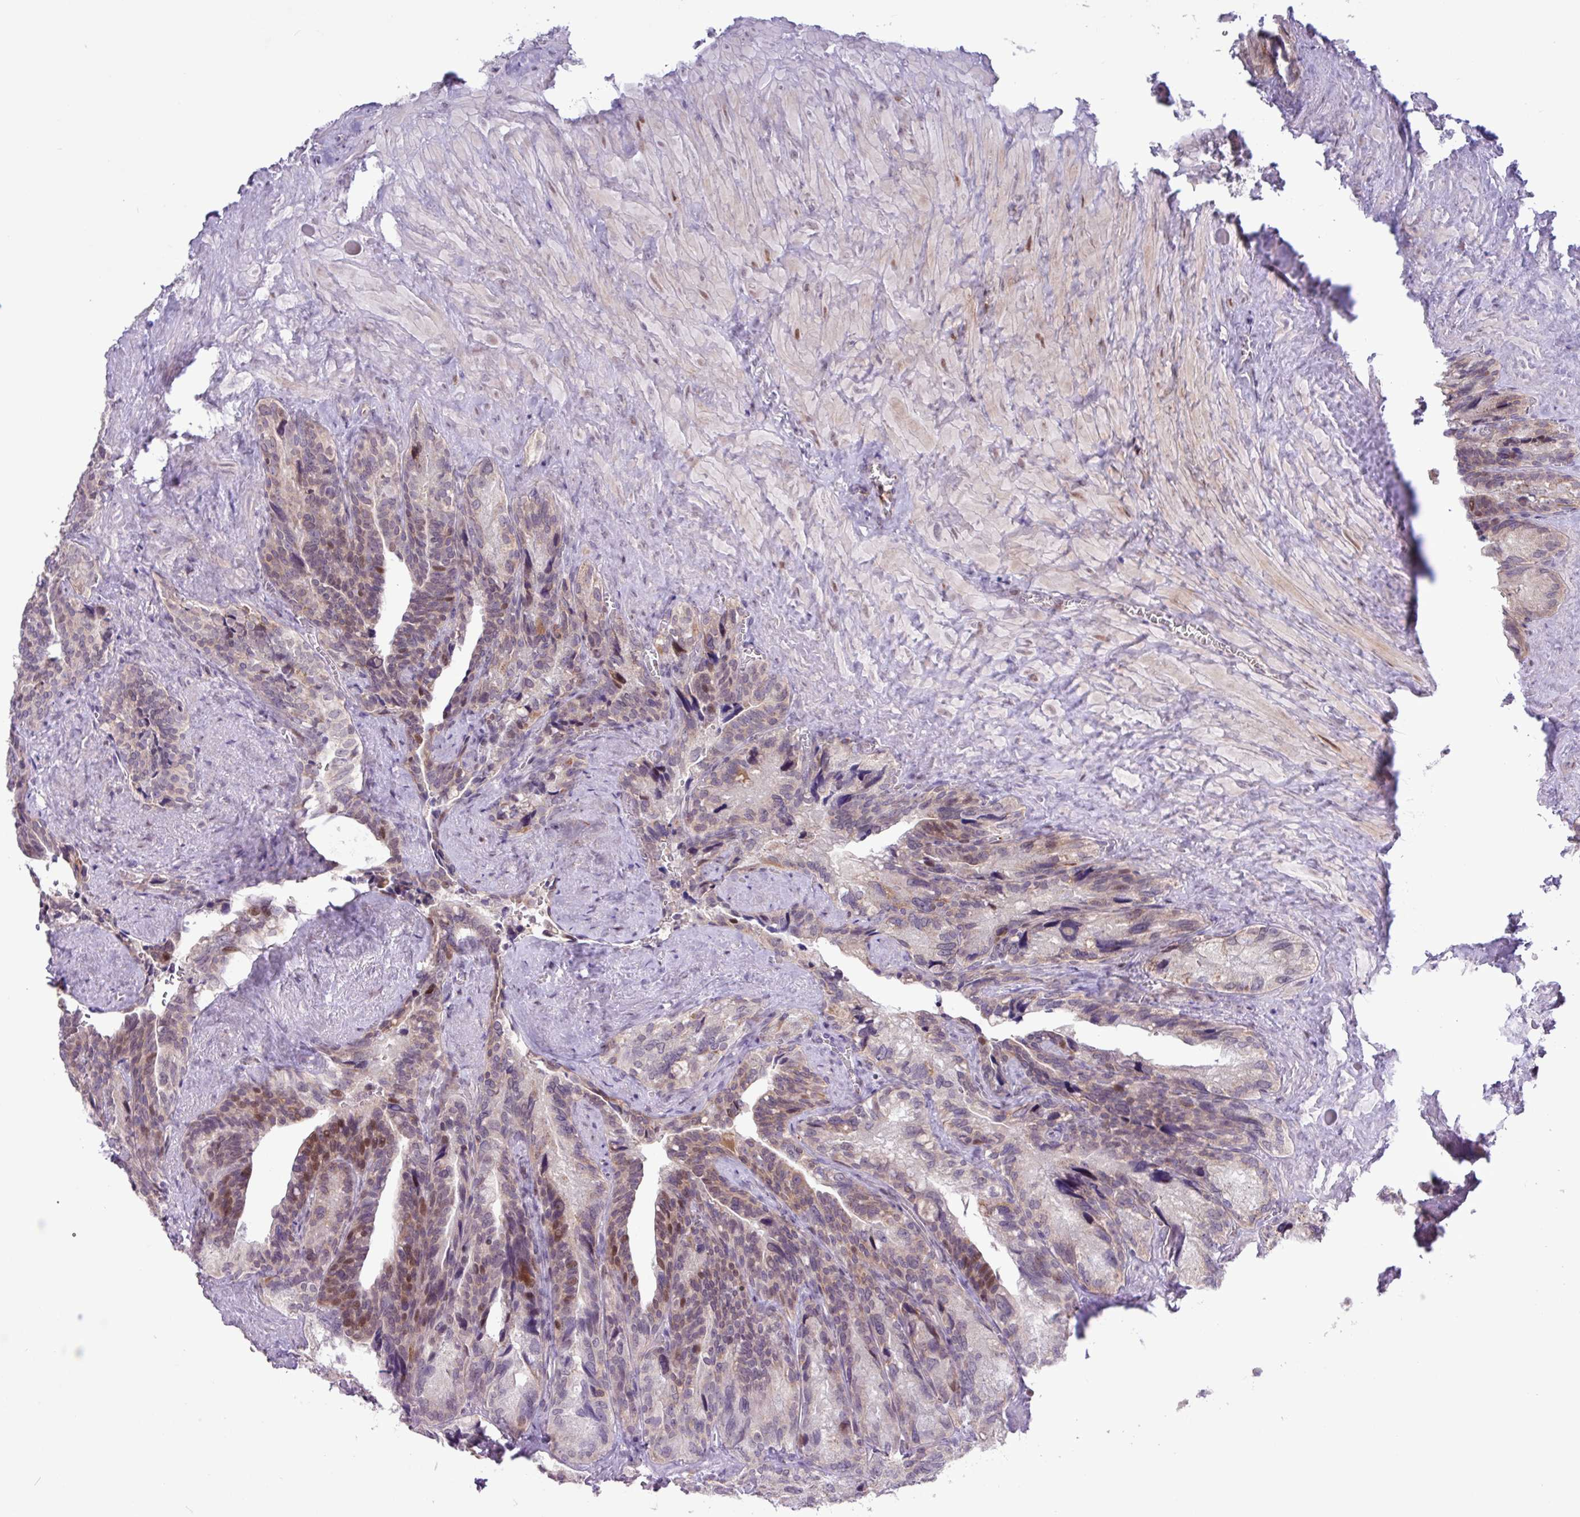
{"staining": {"intensity": "moderate", "quantity": "25%-75%", "location": "cytoplasmic/membranous,nuclear"}, "tissue": "seminal vesicle", "cell_type": "Glandular cells", "image_type": "normal", "snomed": [{"axis": "morphology", "description": "Normal tissue, NOS"}, {"axis": "topography", "description": "Seminal veicle"}], "caption": "Glandular cells display medium levels of moderate cytoplasmic/membranous,nuclear positivity in approximately 25%-75% of cells in normal seminal vesicle.", "gene": "RTL3", "patient": {"sex": "male", "age": 68}}